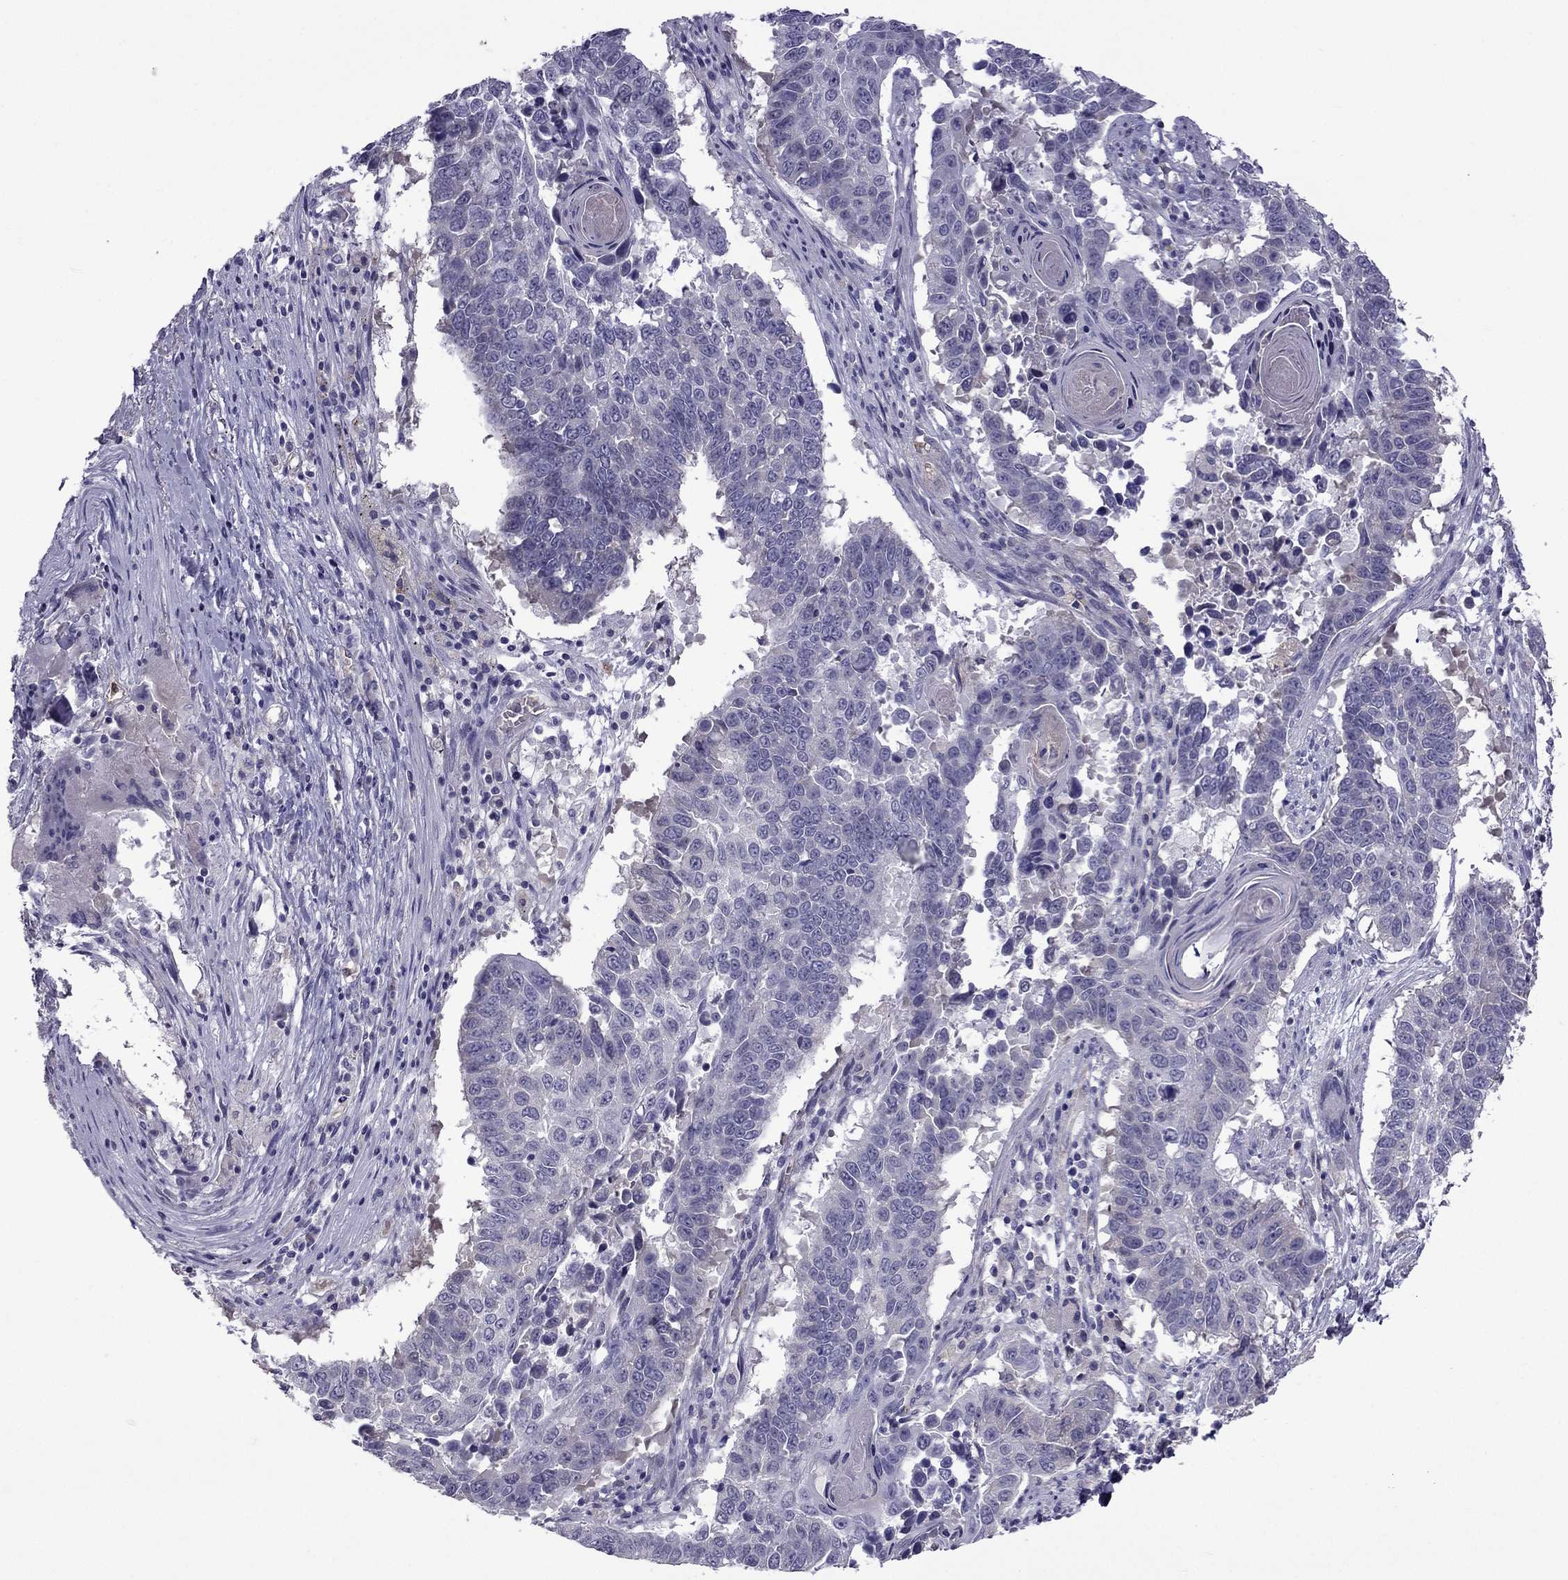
{"staining": {"intensity": "negative", "quantity": "none", "location": "none"}, "tissue": "lung cancer", "cell_type": "Tumor cells", "image_type": "cancer", "snomed": [{"axis": "morphology", "description": "Squamous cell carcinoma, NOS"}, {"axis": "topography", "description": "Lung"}], "caption": "High power microscopy image of an immunohistochemistry (IHC) histopathology image of lung cancer (squamous cell carcinoma), revealing no significant positivity in tumor cells.", "gene": "STOML3", "patient": {"sex": "male", "age": 73}}